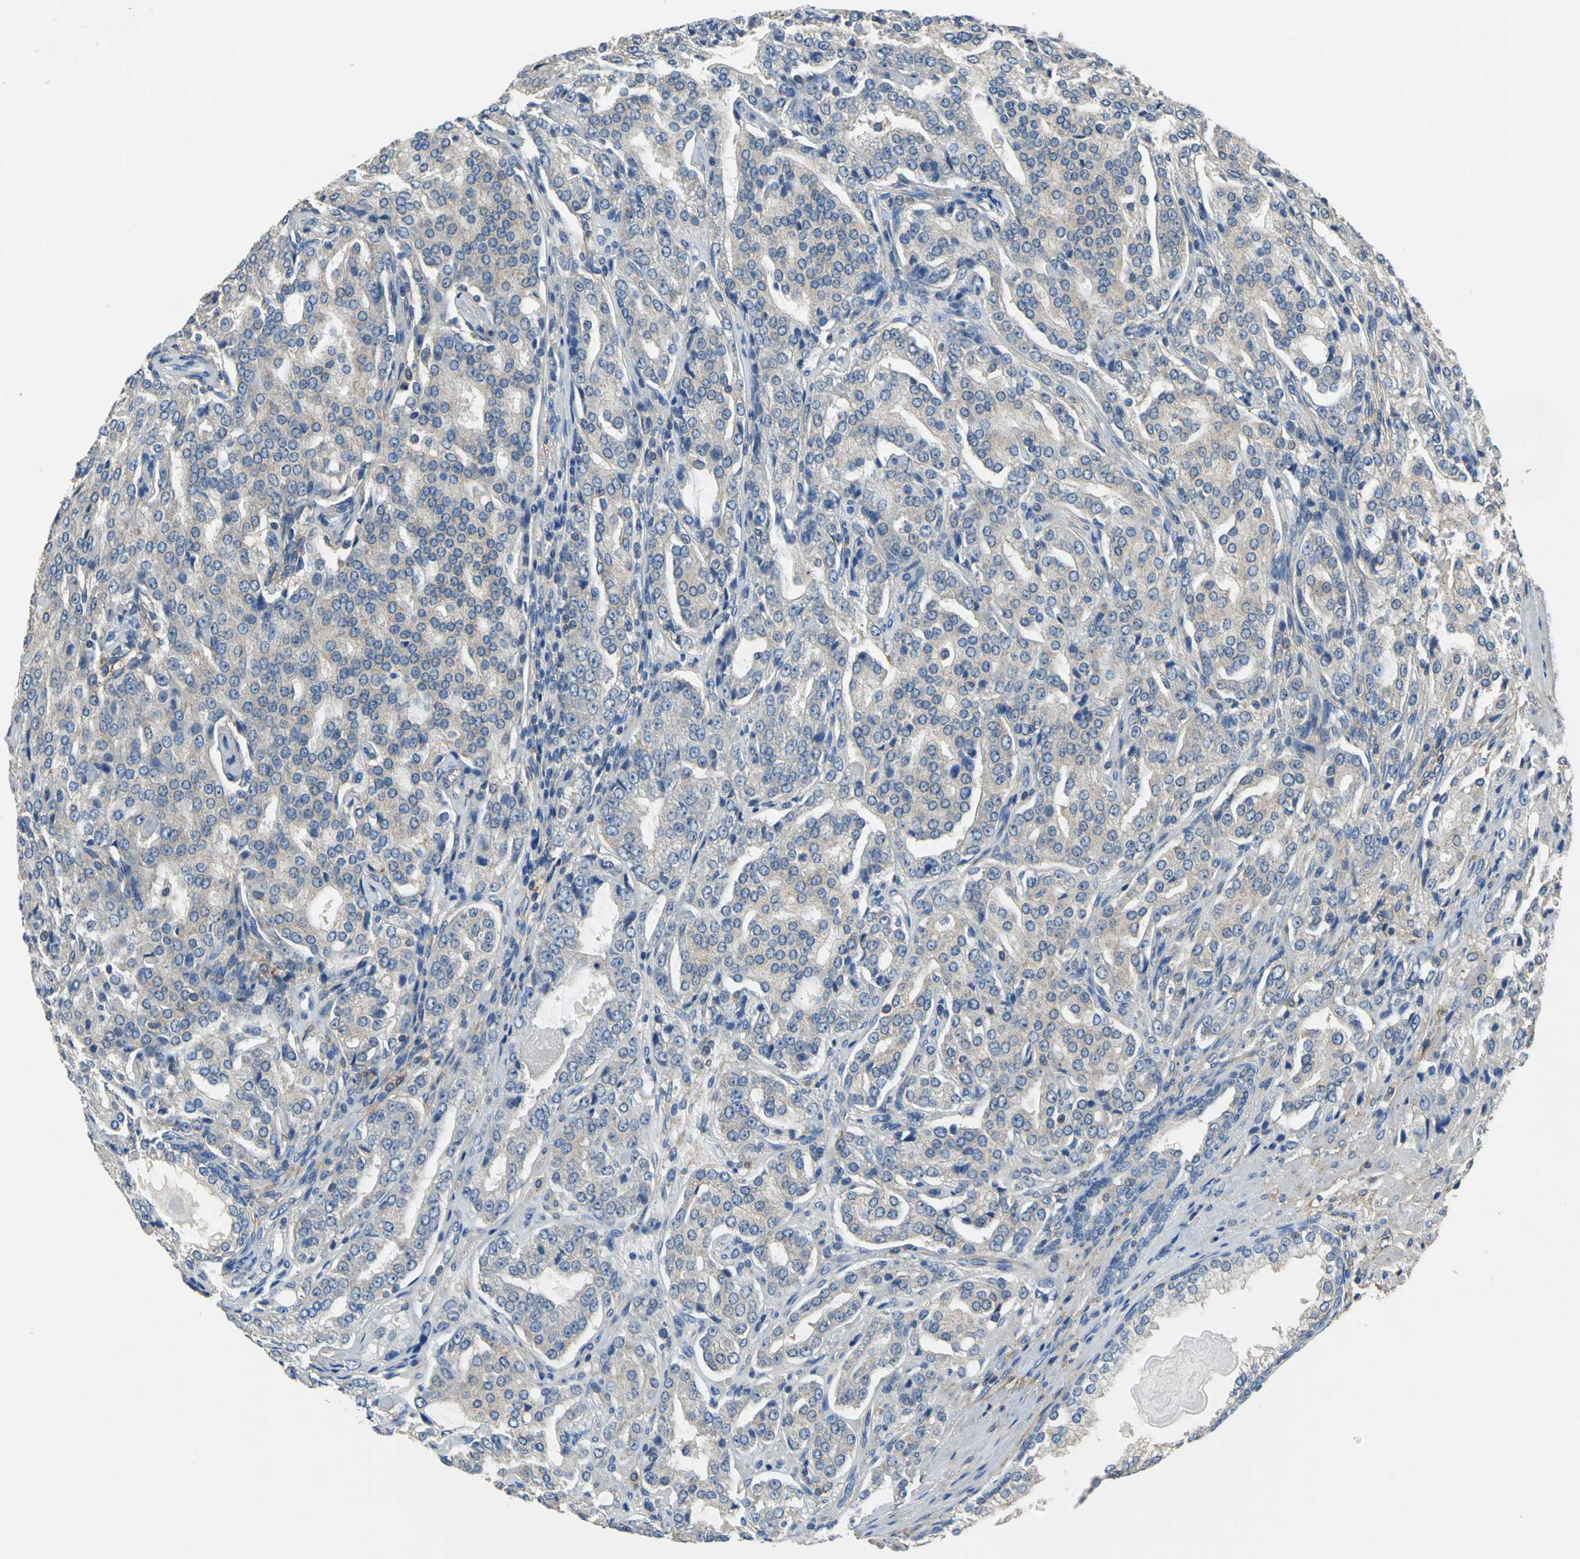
{"staining": {"intensity": "weak", "quantity": "25%-75%", "location": "cytoplasmic/membranous"}, "tissue": "prostate cancer", "cell_type": "Tumor cells", "image_type": "cancer", "snomed": [{"axis": "morphology", "description": "Adenocarcinoma, High grade"}, {"axis": "topography", "description": "Prostate"}], "caption": "Immunohistochemical staining of adenocarcinoma (high-grade) (prostate) shows weak cytoplasmic/membranous protein positivity in about 25%-75% of tumor cells.", "gene": "PRKCA", "patient": {"sex": "male", "age": 72}}